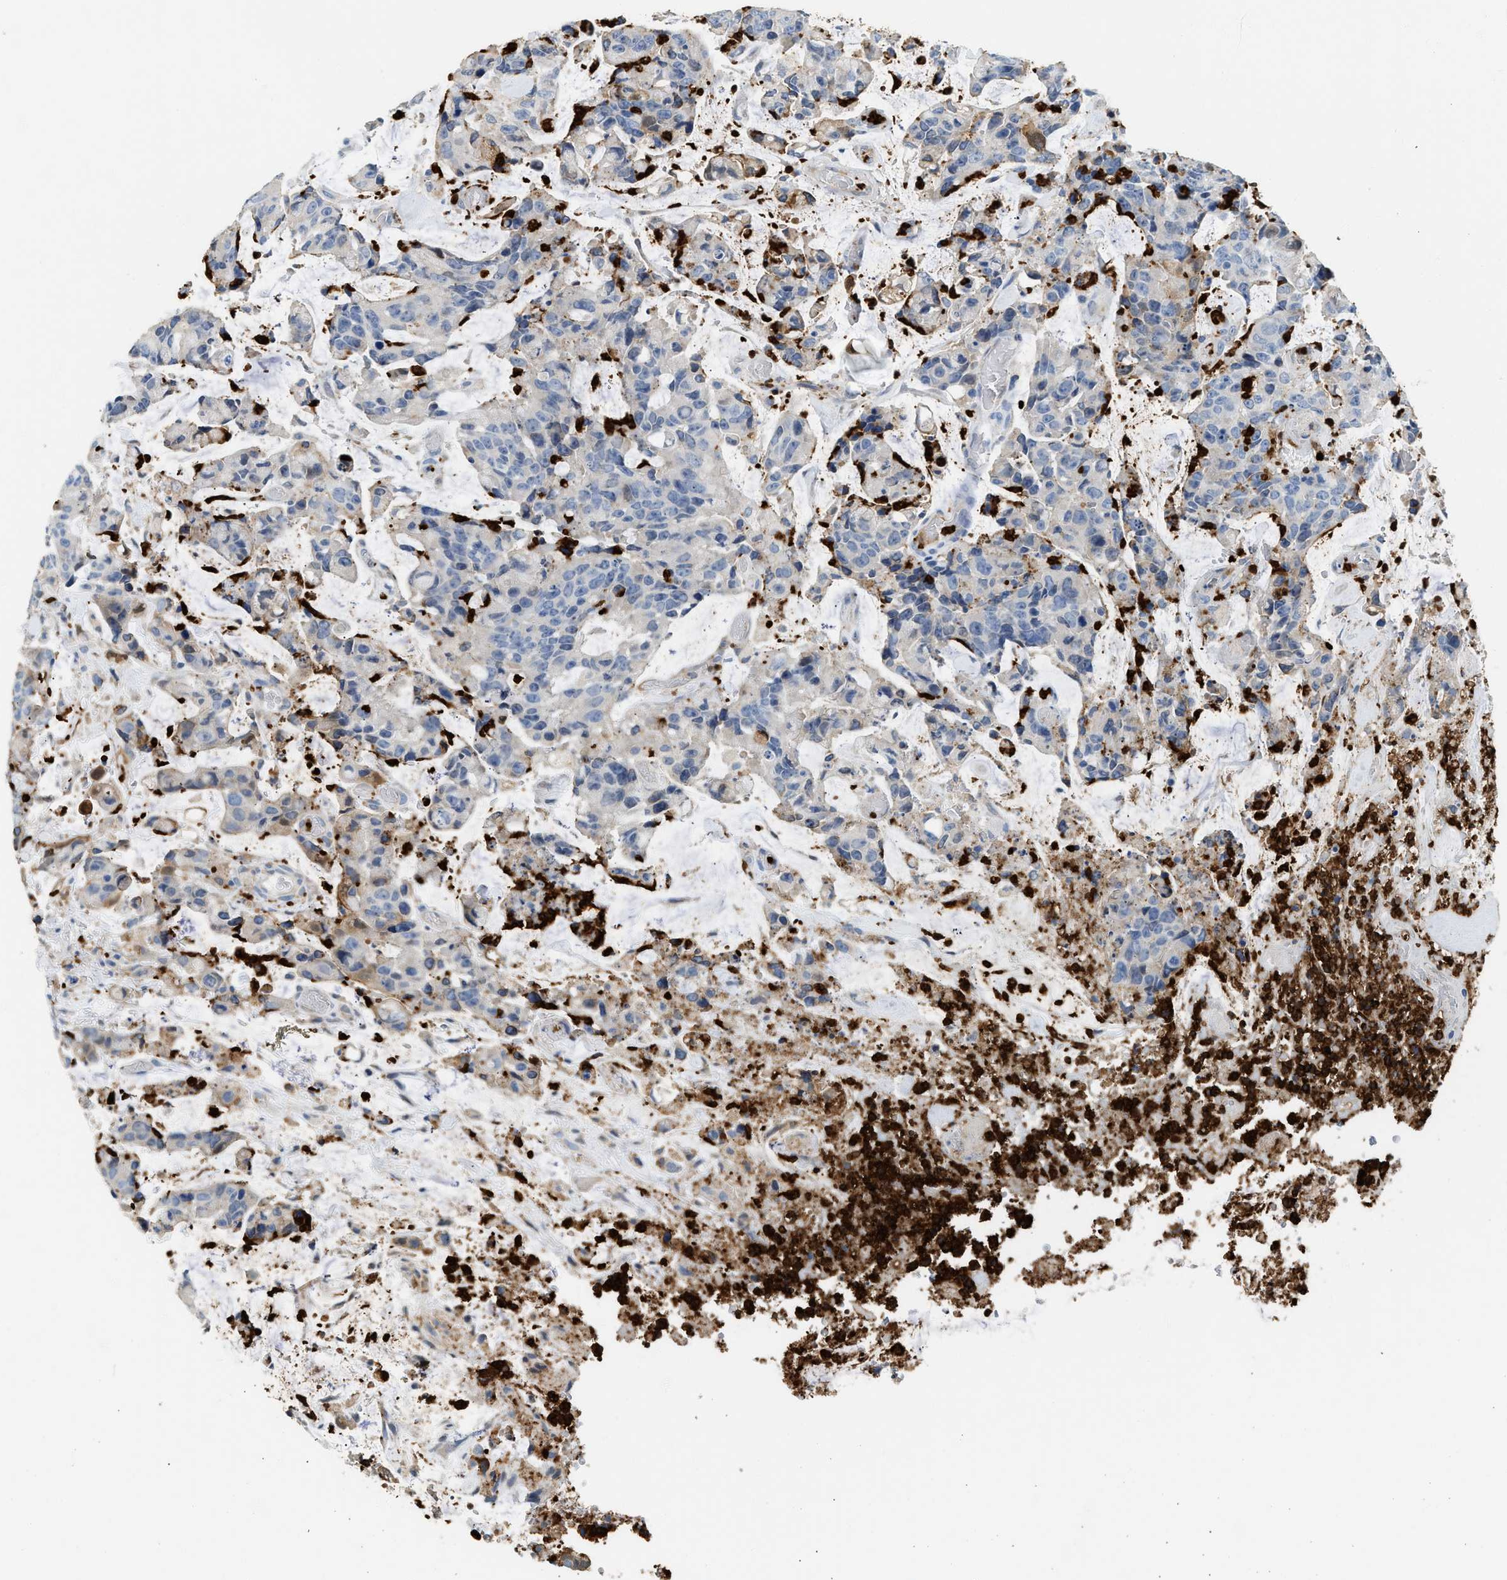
{"staining": {"intensity": "moderate", "quantity": "<25%", "location": "cytoplasmic/membranous"}, "tissue": "colorectal cancer", "cell_type": "Tumor cells", "image_type": "cancer", "snomed": [{"axis": "morphology", "description": "Adenocarcinoma, NOS"}, {"axis": "topography", "description": "Colon"}], "caption": "An immunohistochemistry image of neoplastic tissue is shown. Protein staining in brown highlights moderate cytoplasmic/membranous positivity in colorectal cancer (adenocarcinoma) within tumor cells. (DAB (3,3'-diaminobenzidine) = brown stain, brightfield microscopy at high magnification).", "gene": "ANXA3", "patient": {"sex": "female", "age": 86}}